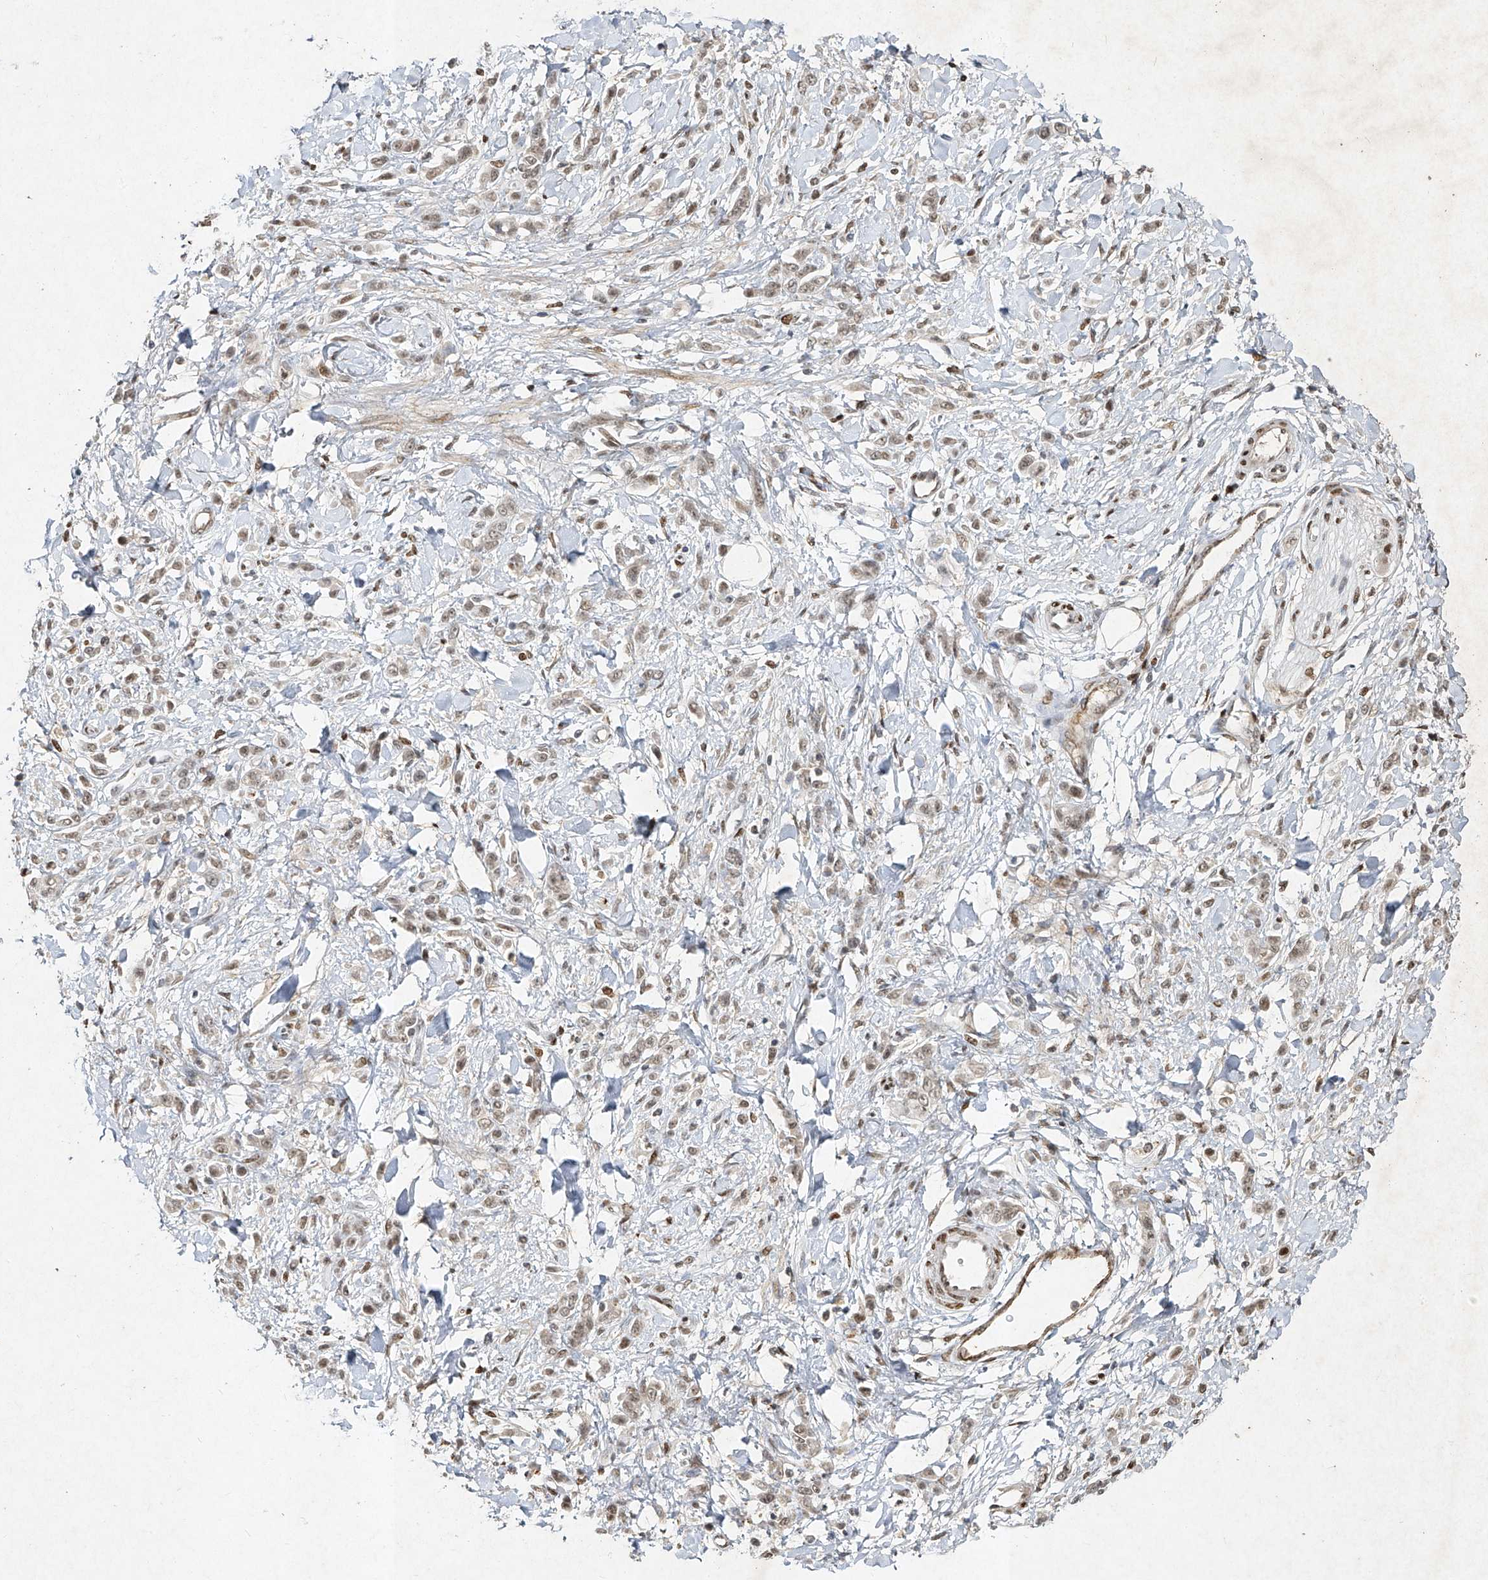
{"staining": {"intensity": "weak", "quantity": "25%-75%", "location": "nuclear"}, "tissue": "stomach cancer", "cell_type": "Tumor cells", "image_type": "cancer", "snomed": [{"axis": "morphology", "description": "Normal tissue, NOS"}, {"axis": "morphology", "description": "Adenocarcinoma, NOS"}, {"axis": "topography", "description": "Stomach"}], "caption": "The micrograph reveals staining of adenocarcinoma (stomach), revealing weak nuclear protein expression (brown color) within tumor cells.", "gene": "ATRIP", "patient": {"sex": "male", "age": 82}}